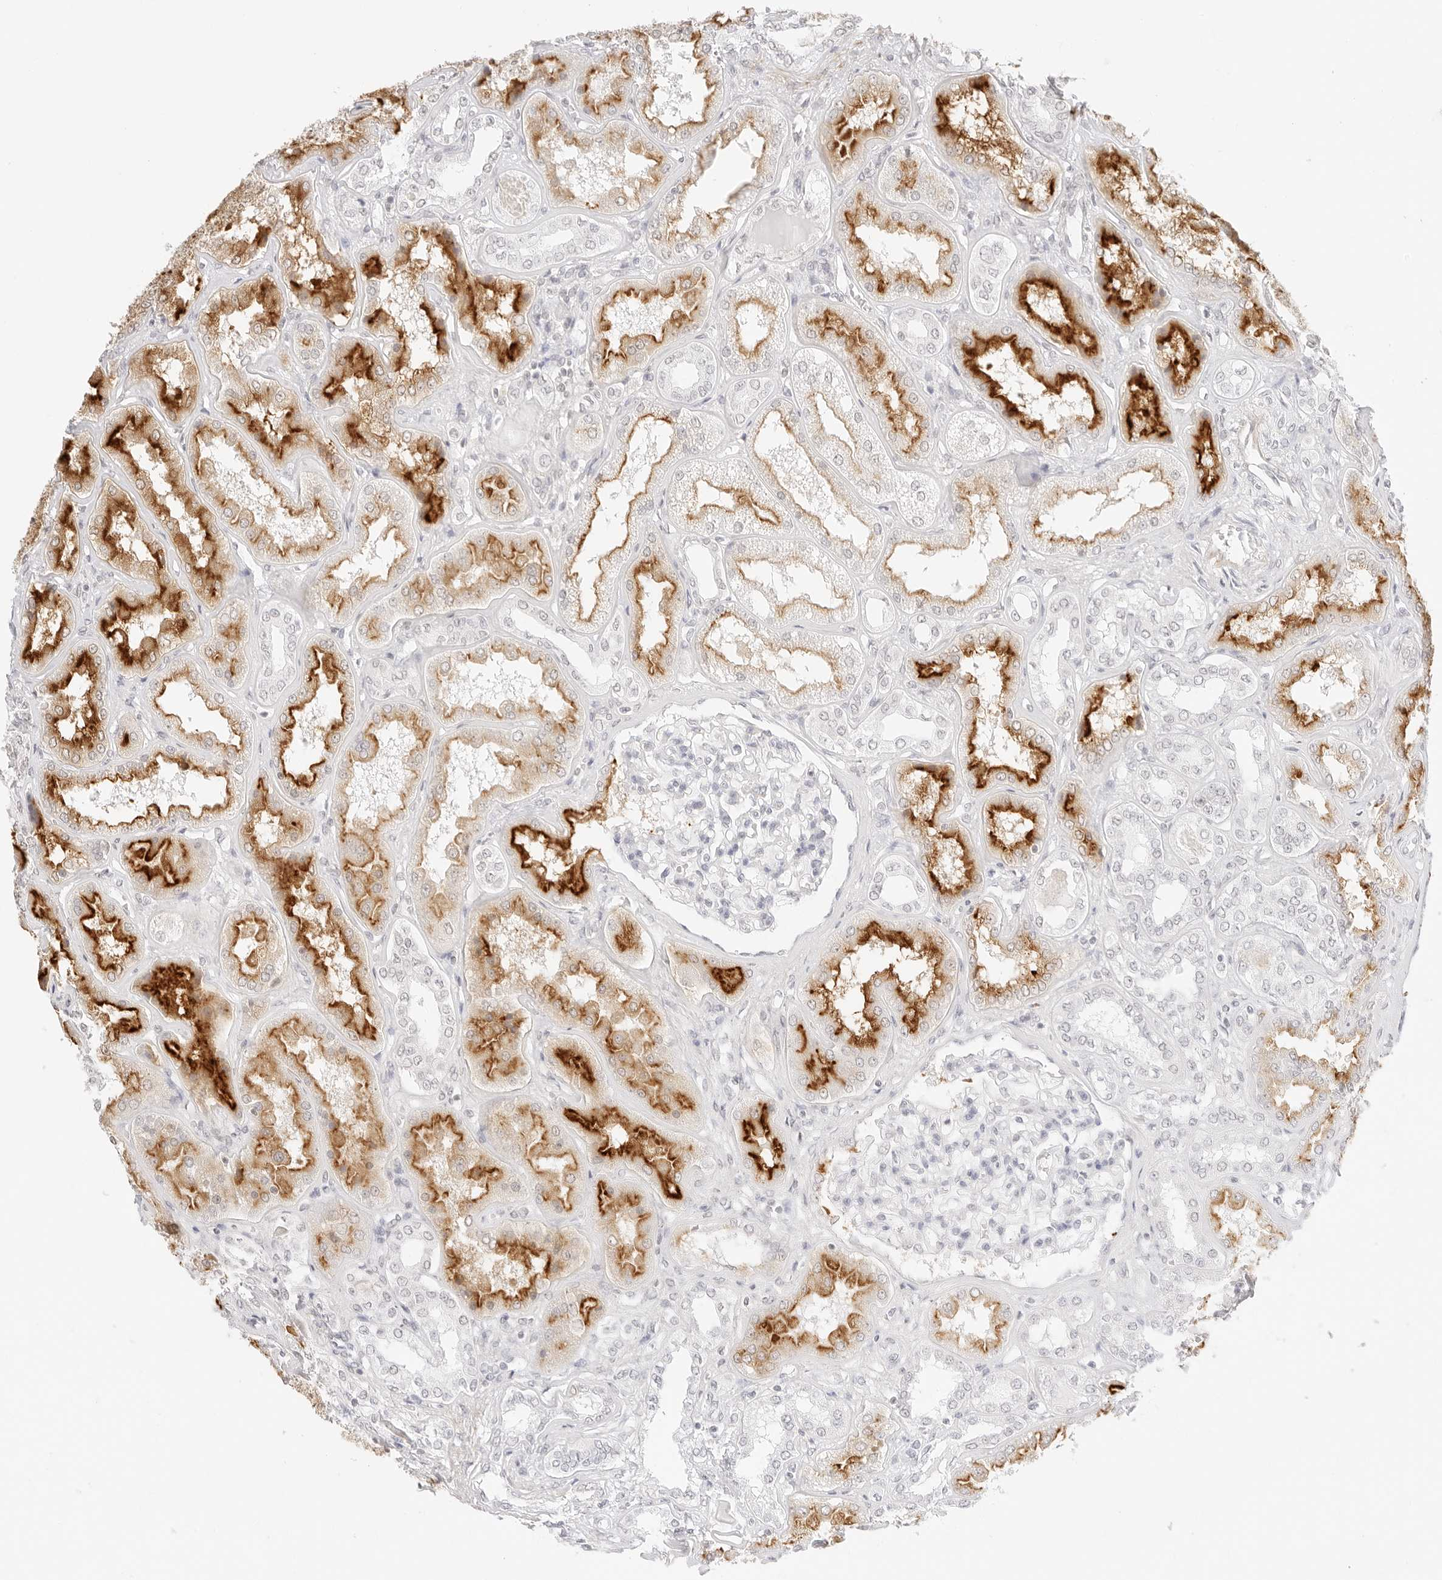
{"staining": {"intensity": "negative", "quantity": "none", "location": "none"}, "tissue": "kidney", "cell_type": "Cells in glomeruli", "image_type": "normal", "snomed": [{"axis": "morphology", "description": "Normal tissue, NOS"}, {"axis": "topography", "description": "Kidney"}], "caption": "Immunohistochemistry micrograph of normal kidney: human kidney stained with DAB (3,3'-diaminobenzidine) displays no significant protein positivity in cells in glomeruli.", "gene": "FBLN5", "patient": {"sex": "female", "age": 56}}